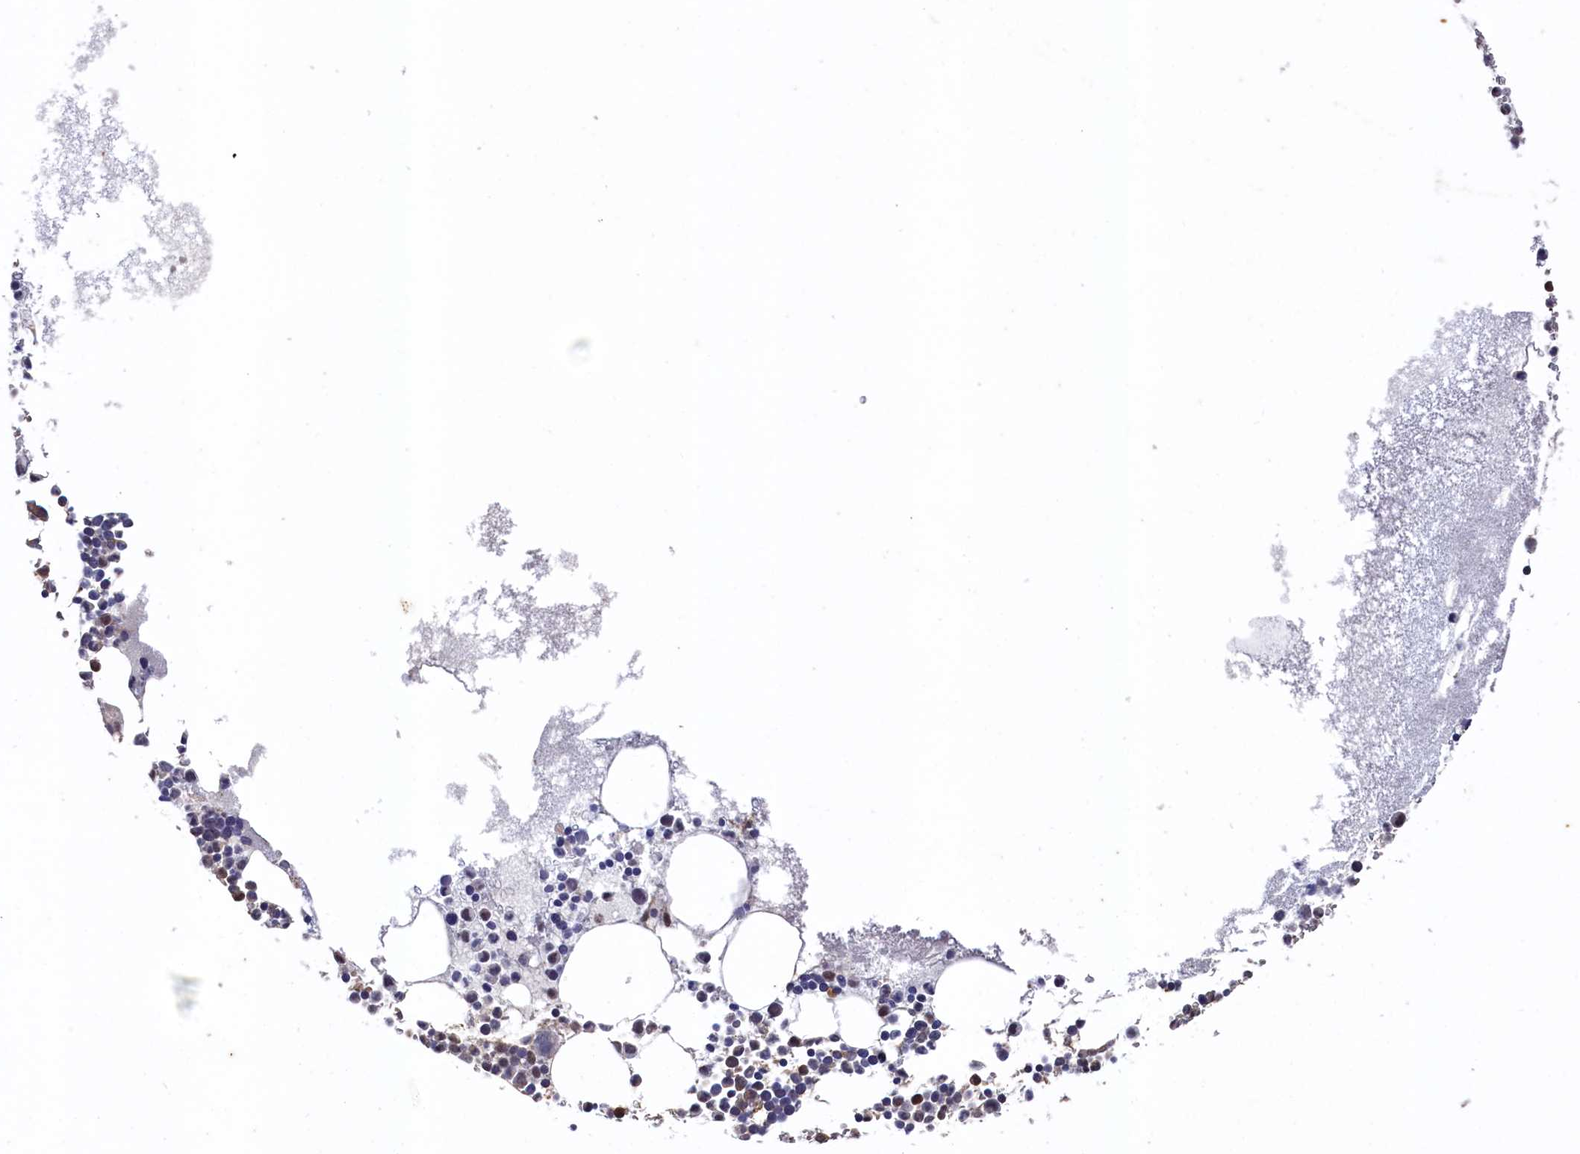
{"staining": {"intensity": "moderate", "quantity": "<25%", "location": "cytoplasmic/membranous"}, "tissue": "bone marrow", "cell_type": "Hematopoietic cells", "image_type": "normal", "snomed": [{"axis": "morphology", "description": "Normal tissue, NOS"}, {"axis": "topography", "description": "Bone marrow"}], "caption": "IHC (DAB (3,3'-diaminobenzidine)) staining of normal bone marrow exhibits moderate cytoplasmic/membranous protein expression in about <25% of hematopoietic cells.", "gene": "RNH1", "patient": {"sex": "female", "age": 78}}